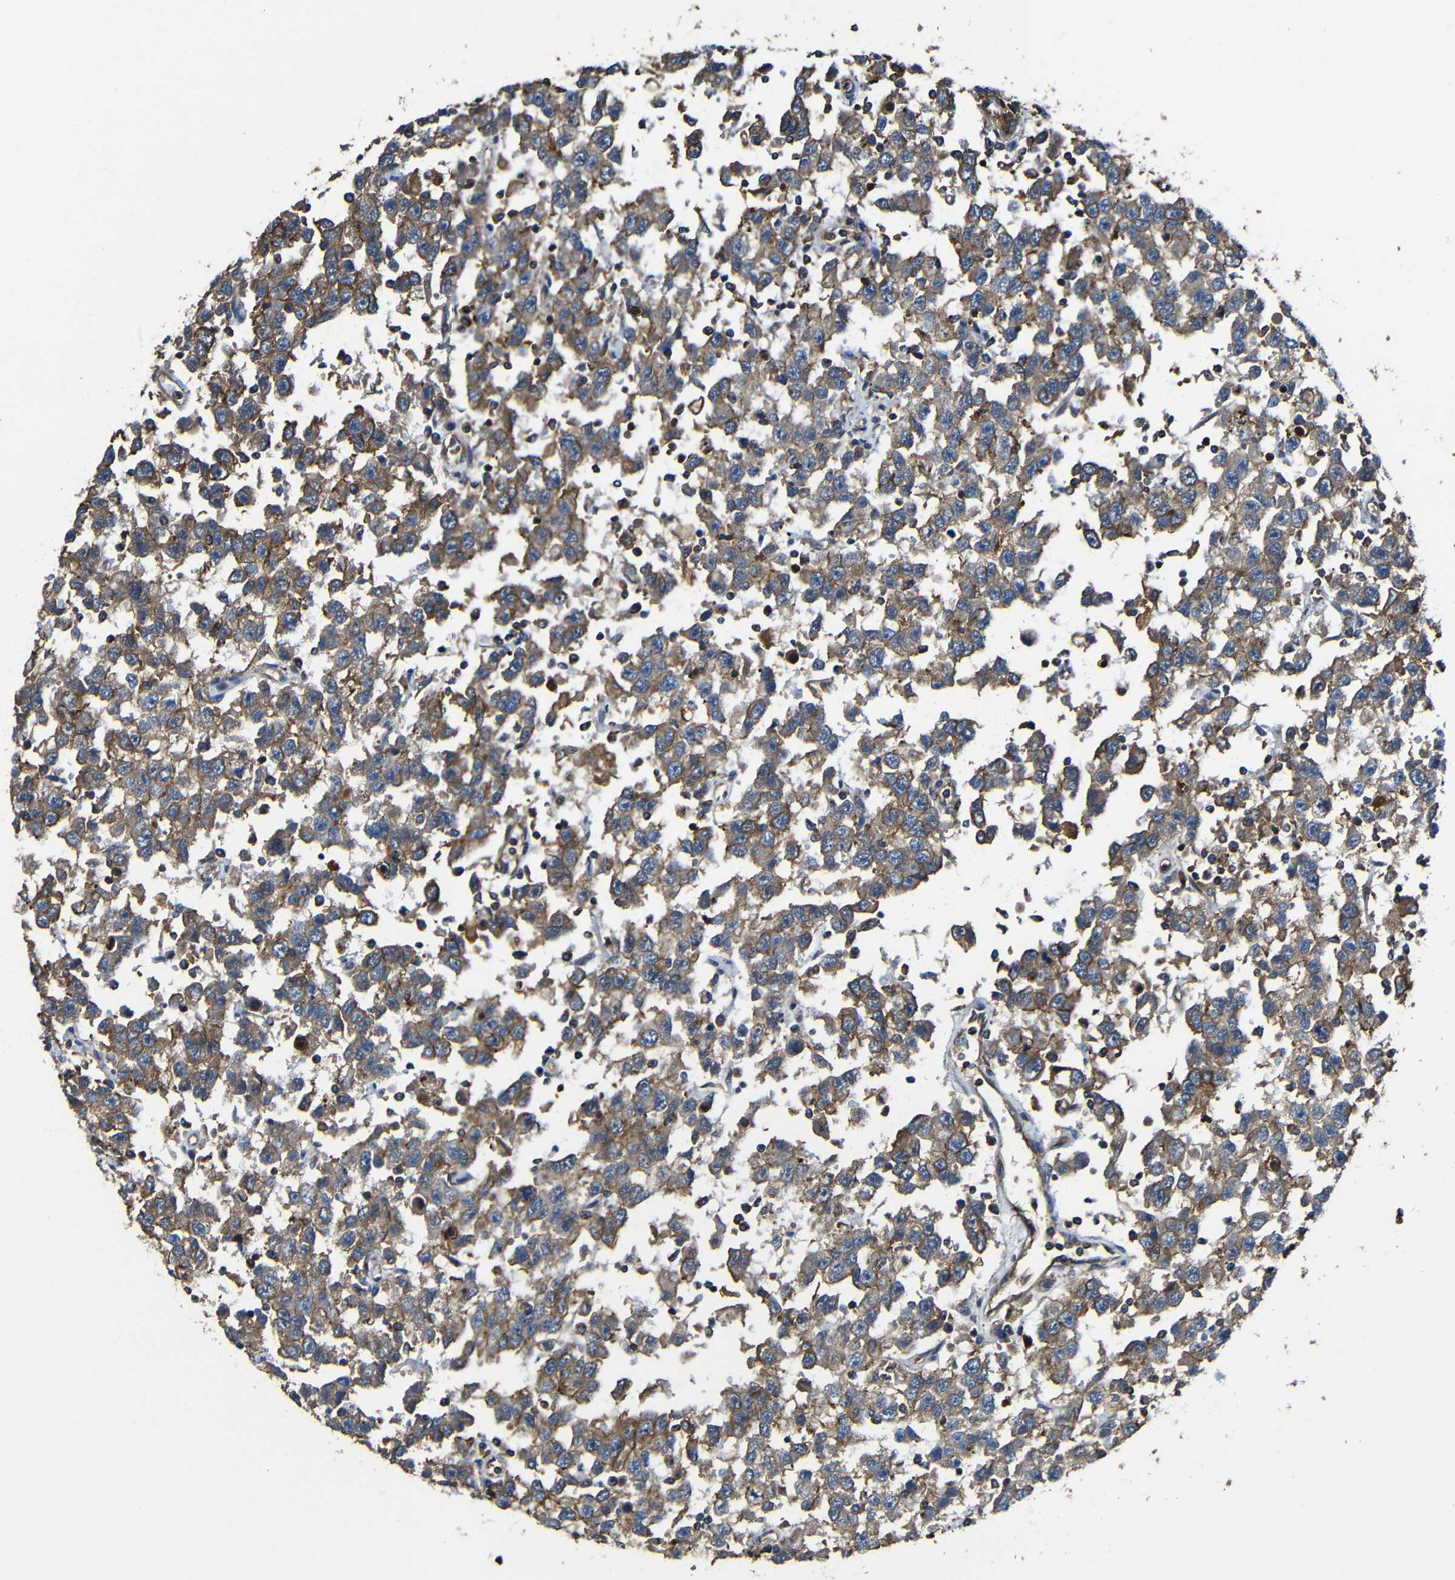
{"staining": {"intensity": "moderate", "quantity": ">75%", "location": "cytoplasmic/membranous"}, "tissue": "testis cancer", "cell_type": "Tumor cells", "image_type": "cancer", "snomed": [{"axis": "morphology", "description": "Seminoma, NOS"}, {"axis": "topography", "description": "Testis"}], "caption": "This is an image of immunohistochemistry staining of testis cancer (seminoma), which shows moderate staining in the cytoplasmic/membranous of tumor cells.", "gene": "PTCH1", "patient": {"sex": "male", "age": 41}}